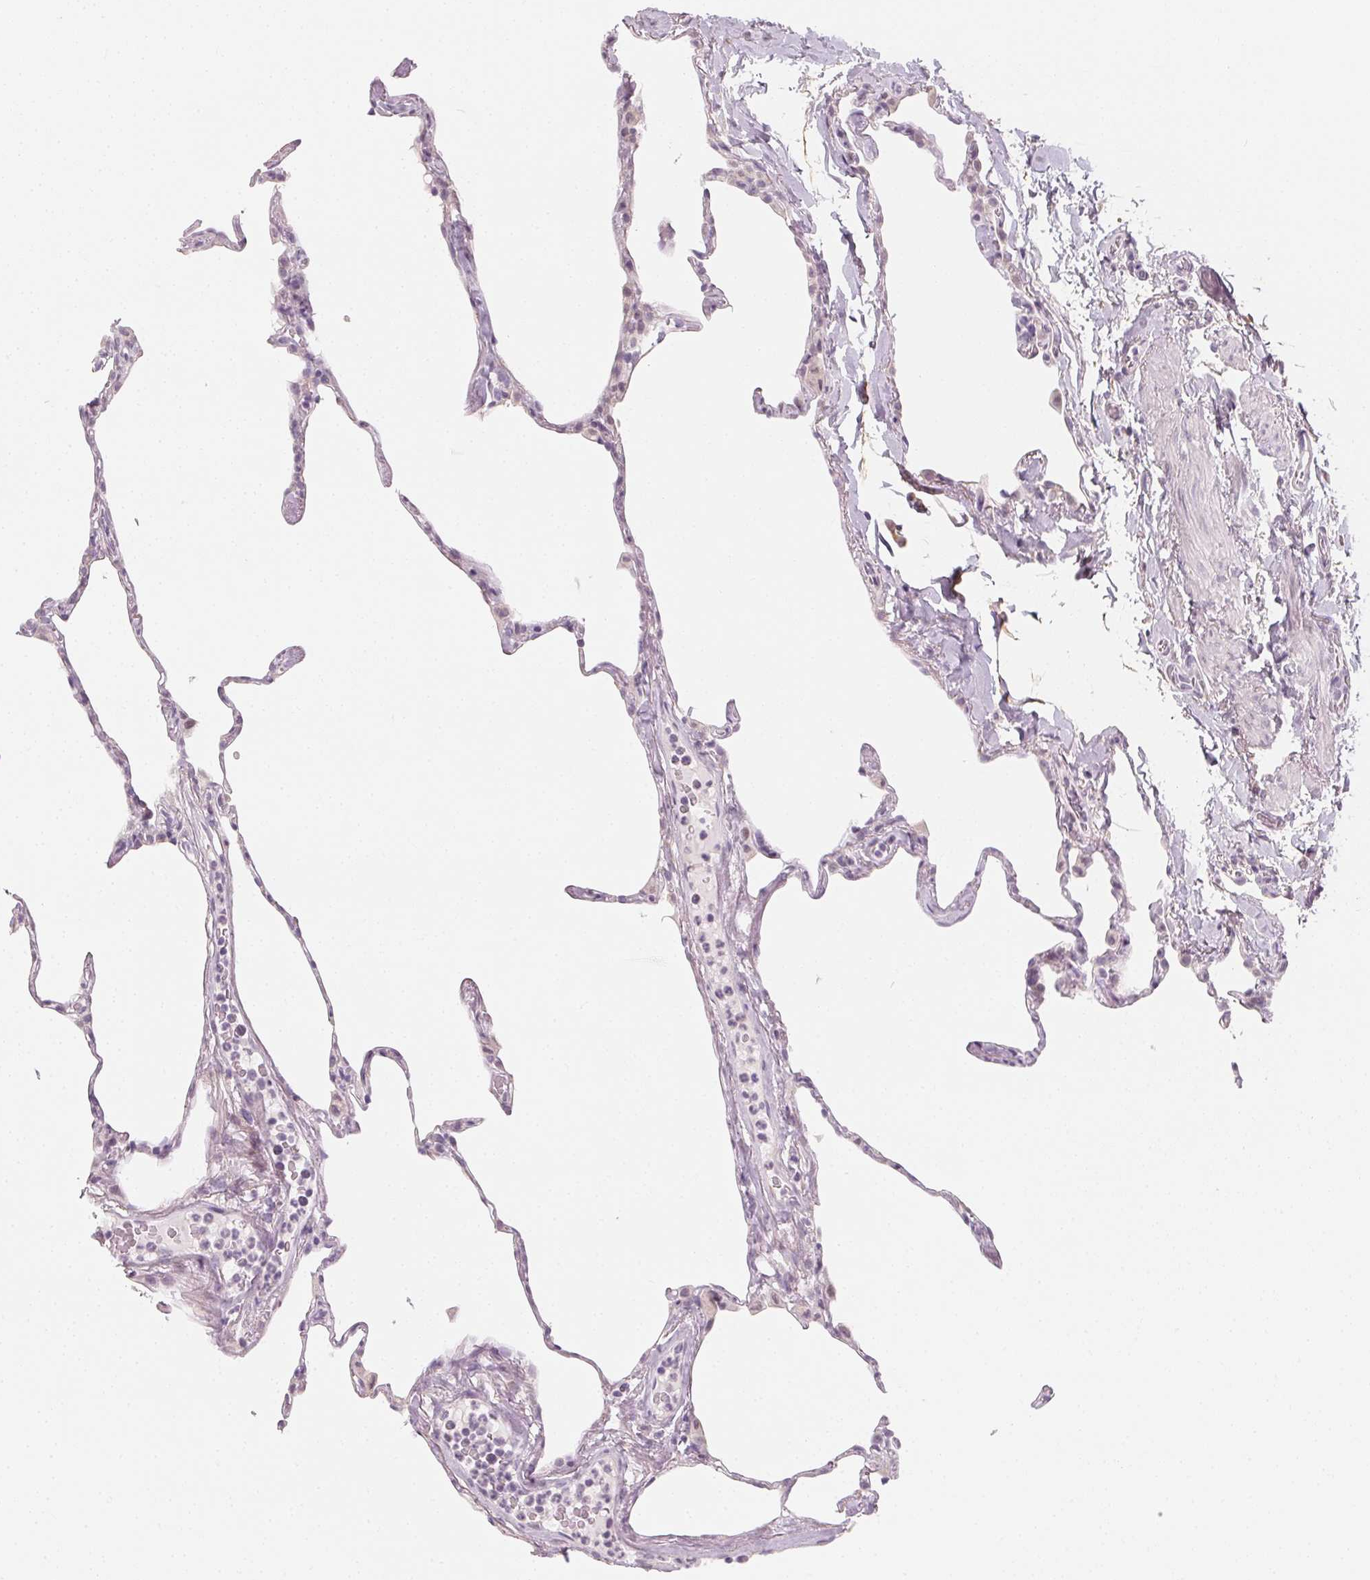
{"staining": {"intensity": "weak", "quantity": "<25%", "location": "cytoplasmic/membranous"}, "tissue": "lung", "cell_type": "Alveolar cells", "image_type": "normal", "snomed": [{"axis": "morphology", "description": "Normal tissue, NOS"}, {"axis": "topography", "description": "Lung"}], "caption": "Human lung stained for a protein using IHC reveals no staining in alveolar cells.", "gene": "CCDC96", "patient": {"sex": "male", "age": 65}}